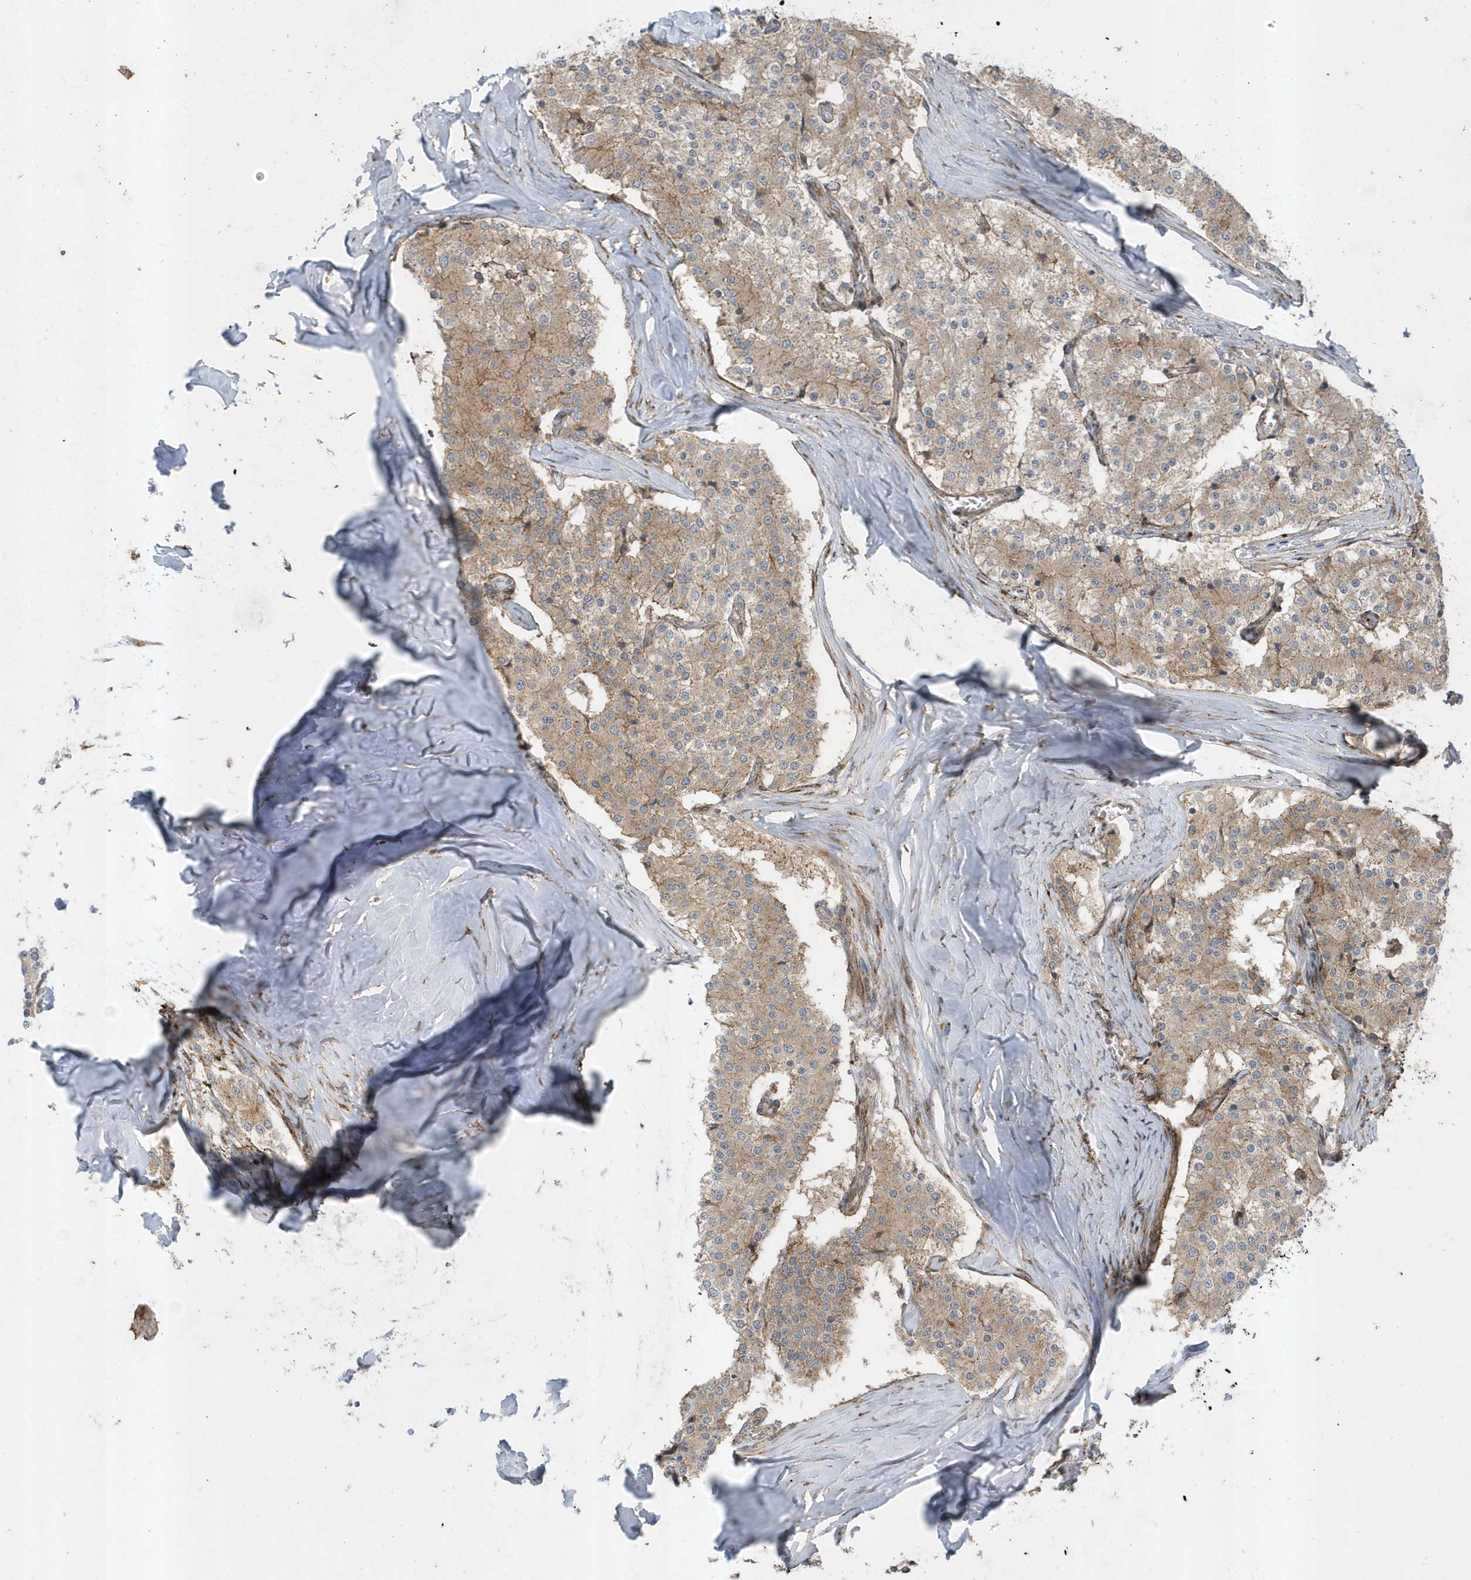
{"staining": {"intensity": "moderate", "quantity": ">75%", "location": "cytoplasmic/membranous"}, "tissue": "carcinoid", "cell_type": "Tumor cells", "image_type": "cancer", "snomed": [{"axis": "morphology", "description": "Carcinoid, malignant, NOS"}, {"axis": "topography", "description": "Colon"}], "caption": "A photomicrograph showing moderate cytoplasmic/membranous expression in about >75% of tumor cells in malignant carcinoid, as visualized by brown immunohistochemical staining.", "gene": "FAM98A", "patient": {"sex": "female", "age": 52}}